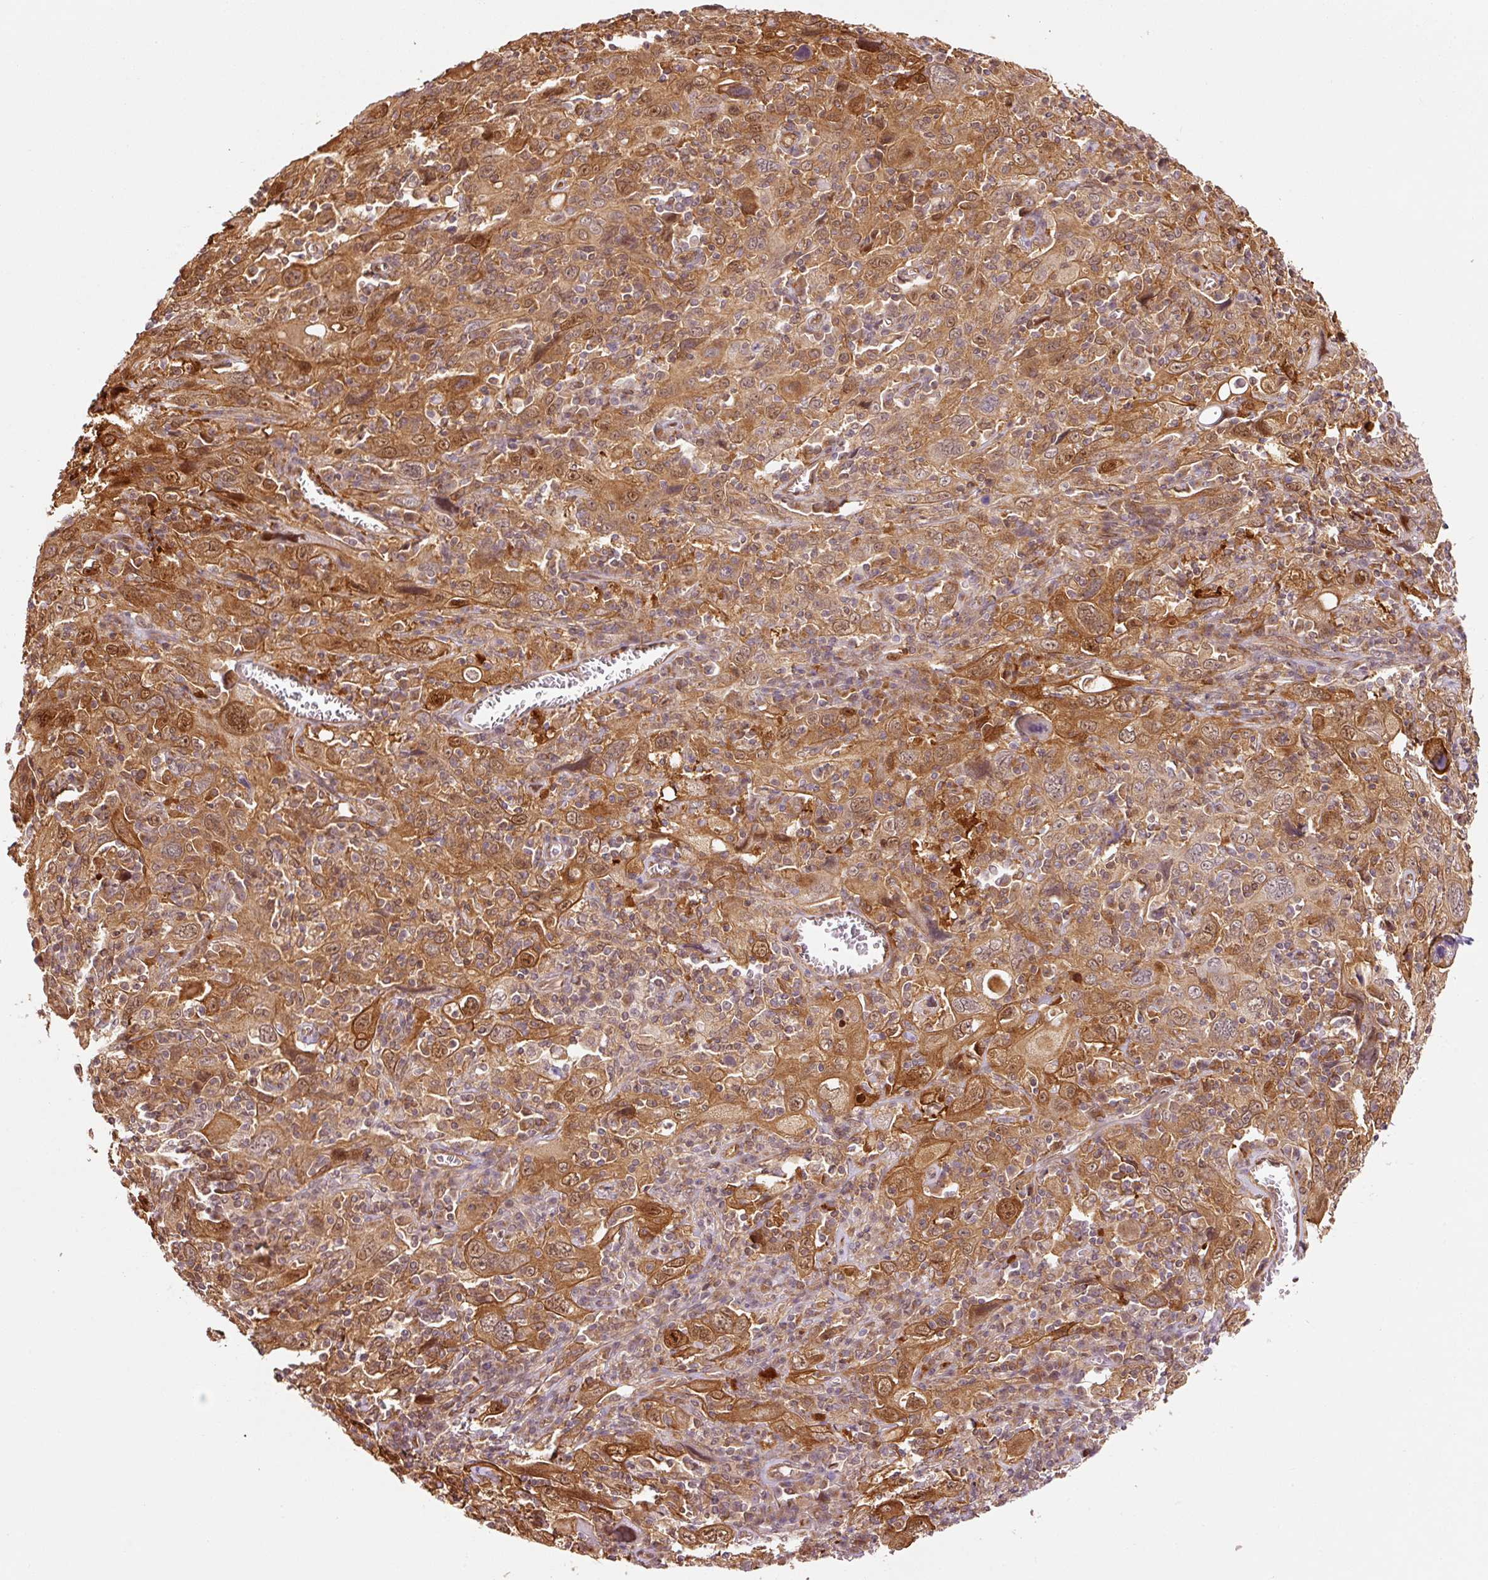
{"staining": {"intensity": "moderate", "quantity": ">75%", "location": "cytoplasmic/membranous,nuclear"}, "tissue": "cervical cancer", "cell_type": "Tumor cells", "image_type": "cancer", "snomed": [{"axis": "morphology", "description": "Squamous cell carcinoma, NOS"}, {"axis": "topography", "description": "Cervix"}], "caption": "An immunohistochemistry histopathology image of neoplastic tissue is shown. Protein staining in brown shows moderate cytoplasmic/membranous and nuclear positivity in cervical squamous cell carcinoma within tumor cells.", "gene": "FBXL14", "patient": {"sex": "female", "age": 46}}